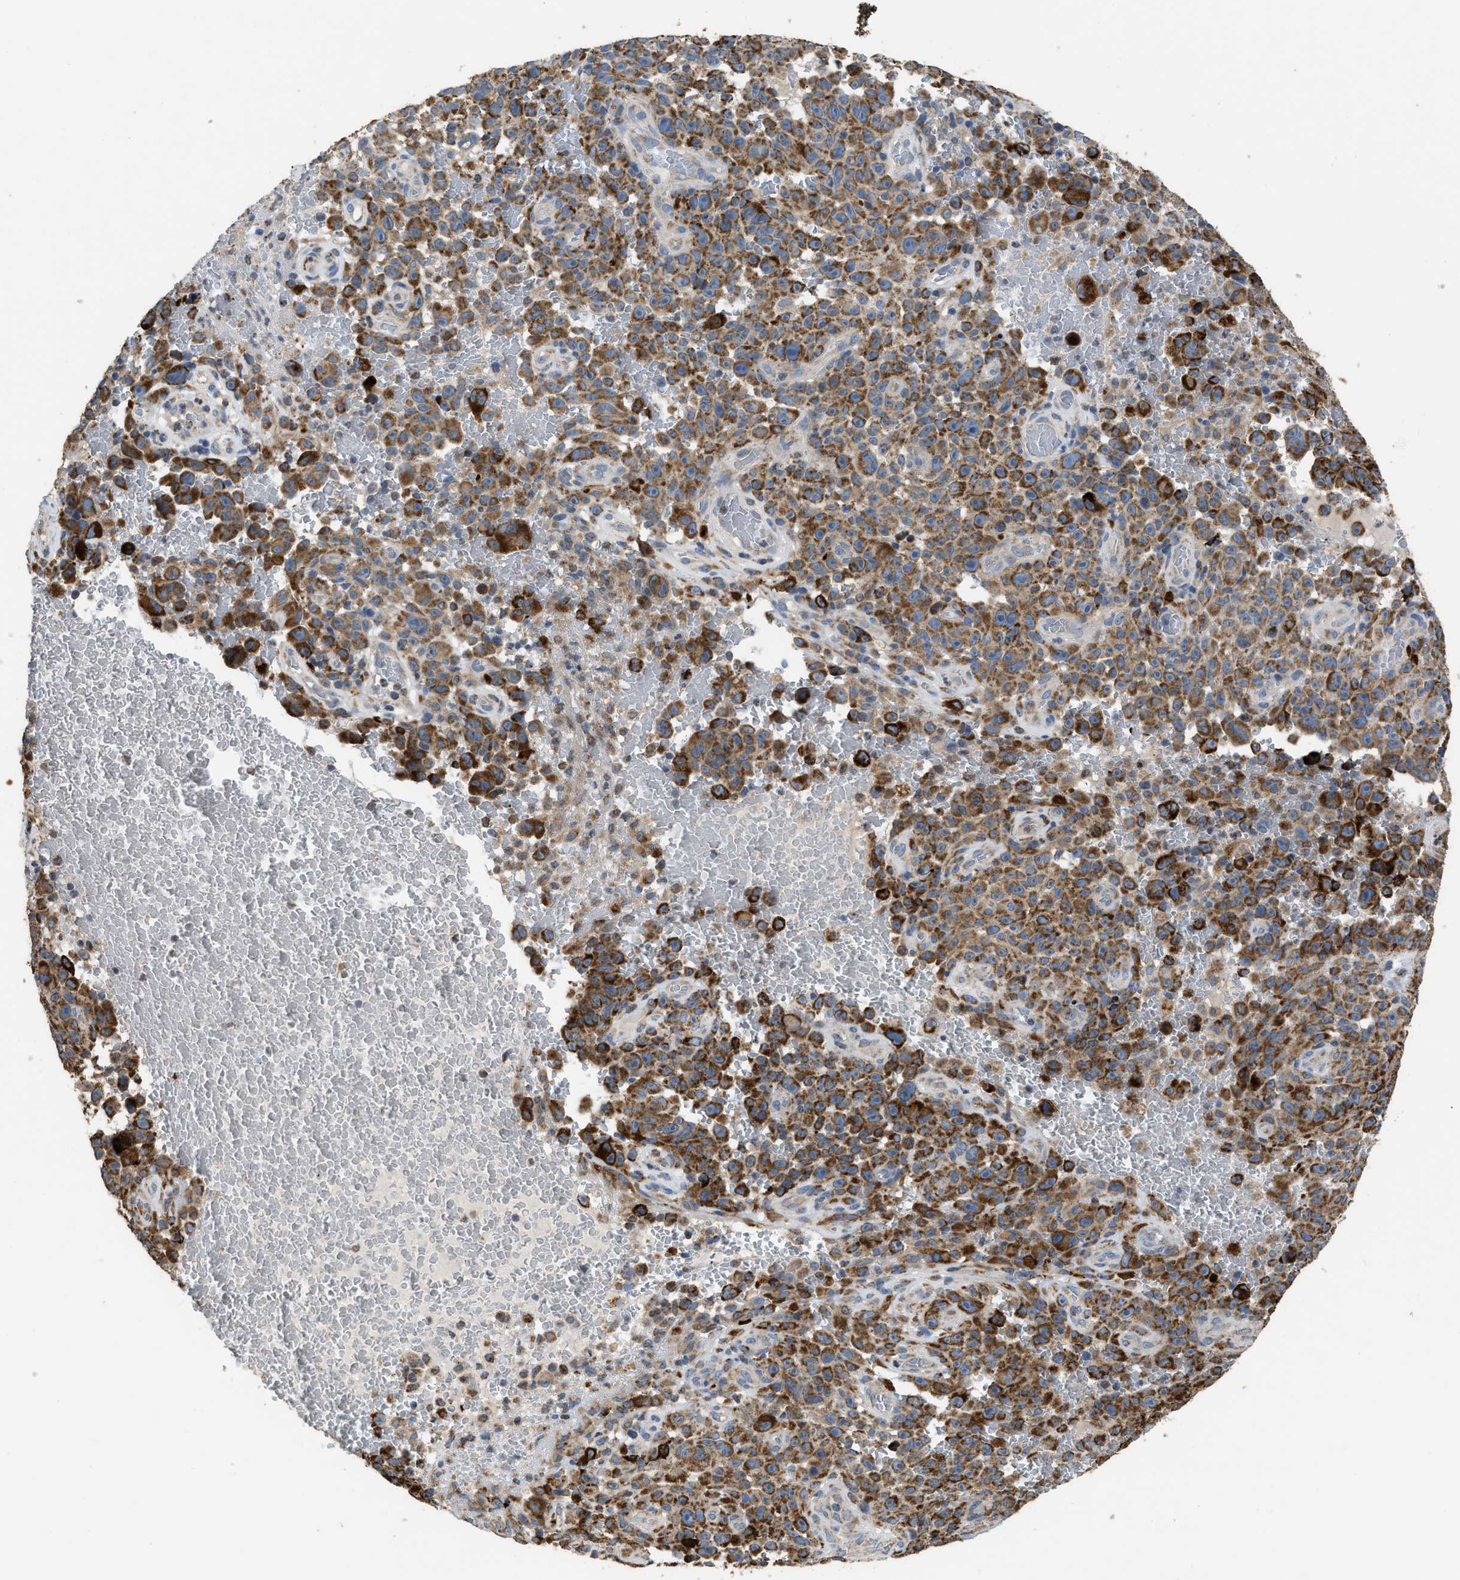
{"staining": {"intensity": "moderate", "quantity": ">75%", "location": "cytoplasmic/membranous"}, "tissue": "melanoma", "cell_type": "Tumor cells", "image_type": "cancer", "snomed": [{"axis": "morphology", "description": "Malignant melanoma, NOS"}, {"axis": "topography", "description": "Skin"}], "caption": "Melanoma stained with DAB (3,3'-diaminobenzidine) IHC shows medium levels of moderate cytoplasmic/membranous staining in about >75% of tumor cells.", "gene": "AK2", "patient": {"sex": "female", "age": 82}}